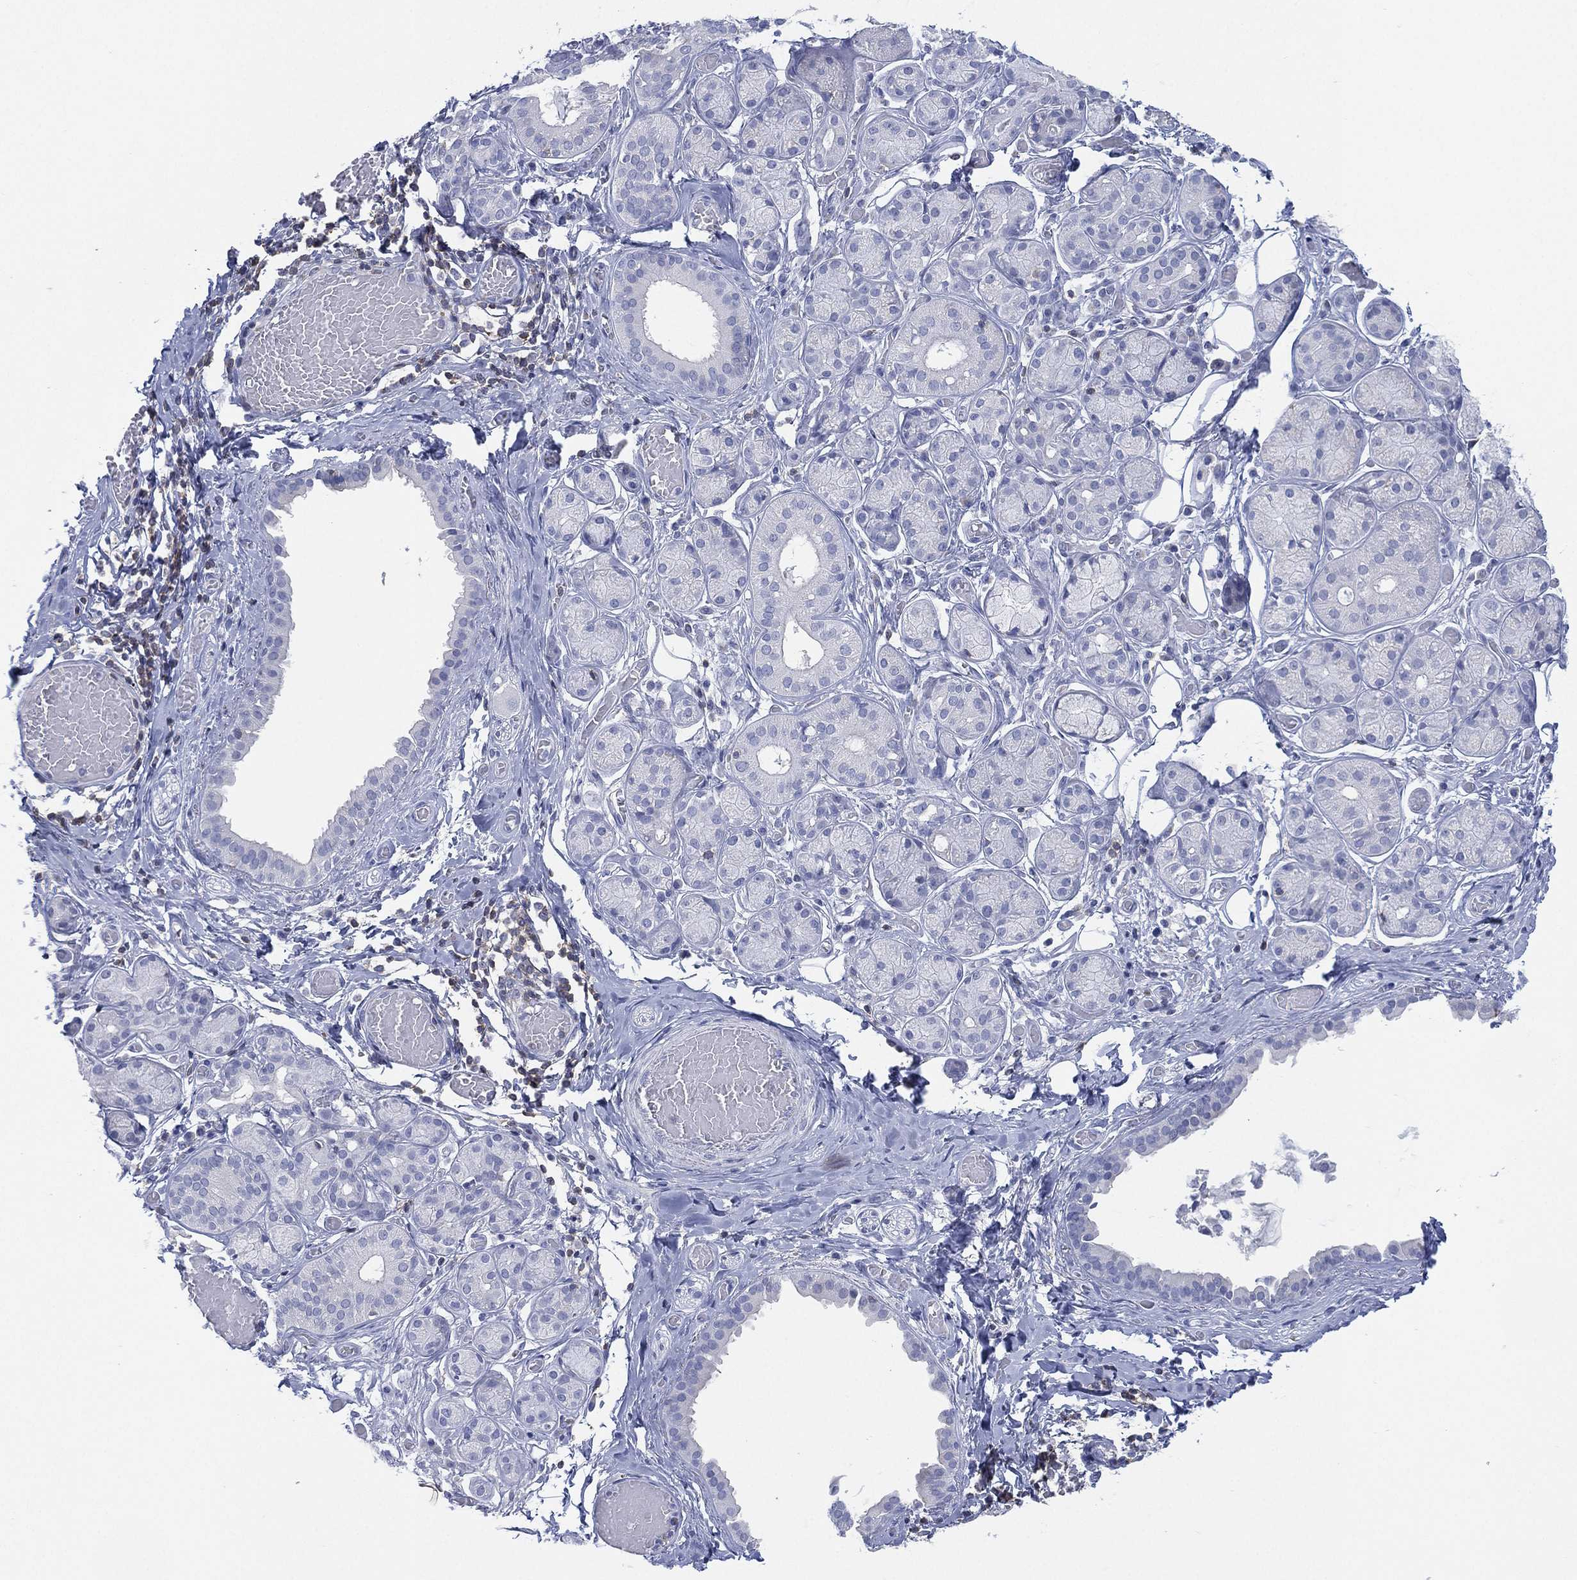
{"staining": {"intensity": "negative", "quantity": "none", "location": "none"}, "tissue": "salivary gland", "cell_type": "Glandular cells", "image_type": "normal", "snomed": [{"axis": "morphology", "description": "Normal tissue, NOS"}, {"axis": "topography", "description": "Salivary gland"}, {"axis": "topography", "description": "Peripheral nerve tissue"}], "caption": "A photomicrograph of salivary gland stained for a protein shows no brown staining in glandular cells.", "gene": "SEPTIN1", "patient": {"sex": "male", "age": 71}}